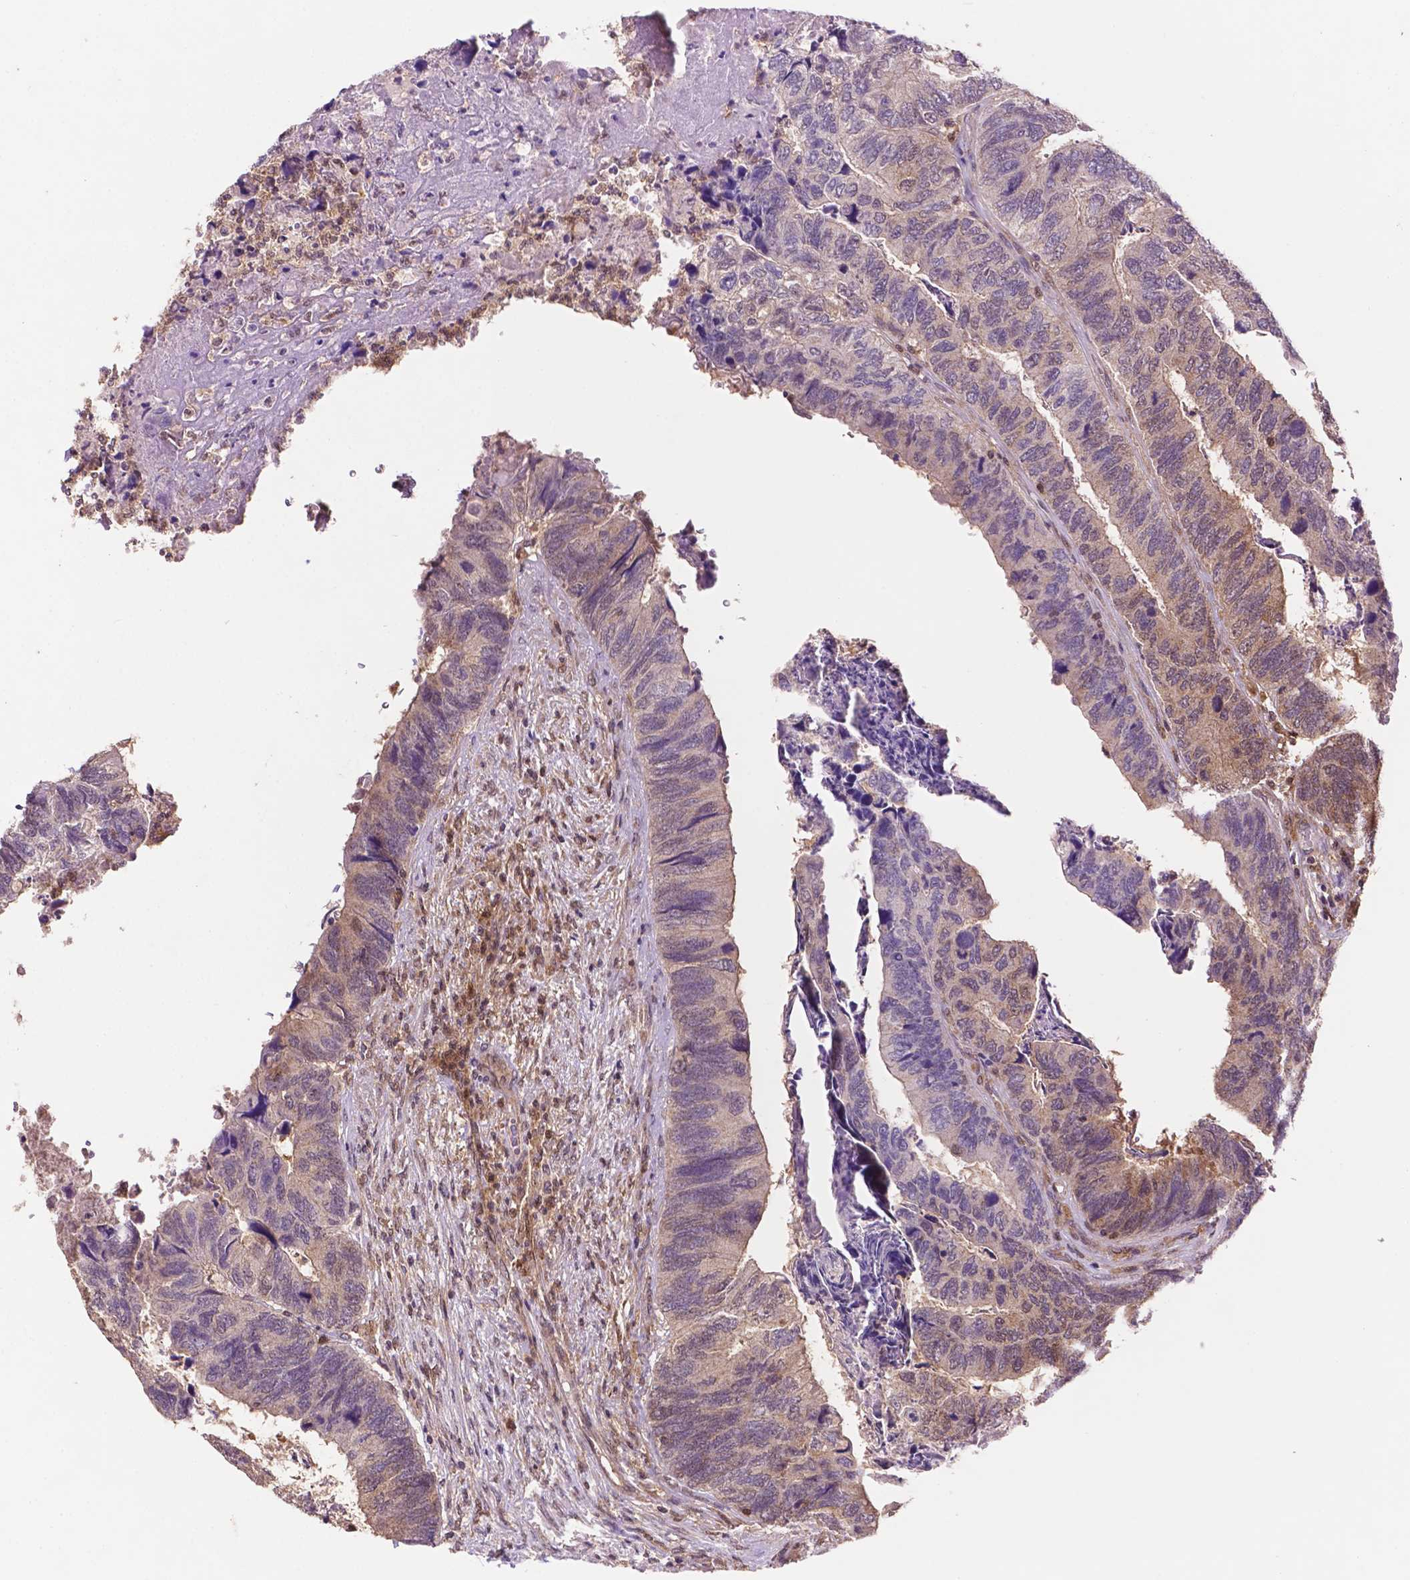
{"staining": {"intensity": "weak", "quantity": "<25%", "location": "cytoplasmic/membranous"}, "tissue": "colorectal cancer", "cell_type": "Tumor cells", "image_type": "cancer", "snomed": [{"axis": "morphology", "description": "Adenocarcinoma, NOS"}, {"axis": "topography", "description": "Colon"}], "caption": "Human colorectal adenocarcinoma stained for a protein using immunohistochemistry exhibits no staining in tumor cells.", "gene": "UBE2L6", "patient": {"sex": "female", "age": 67}}